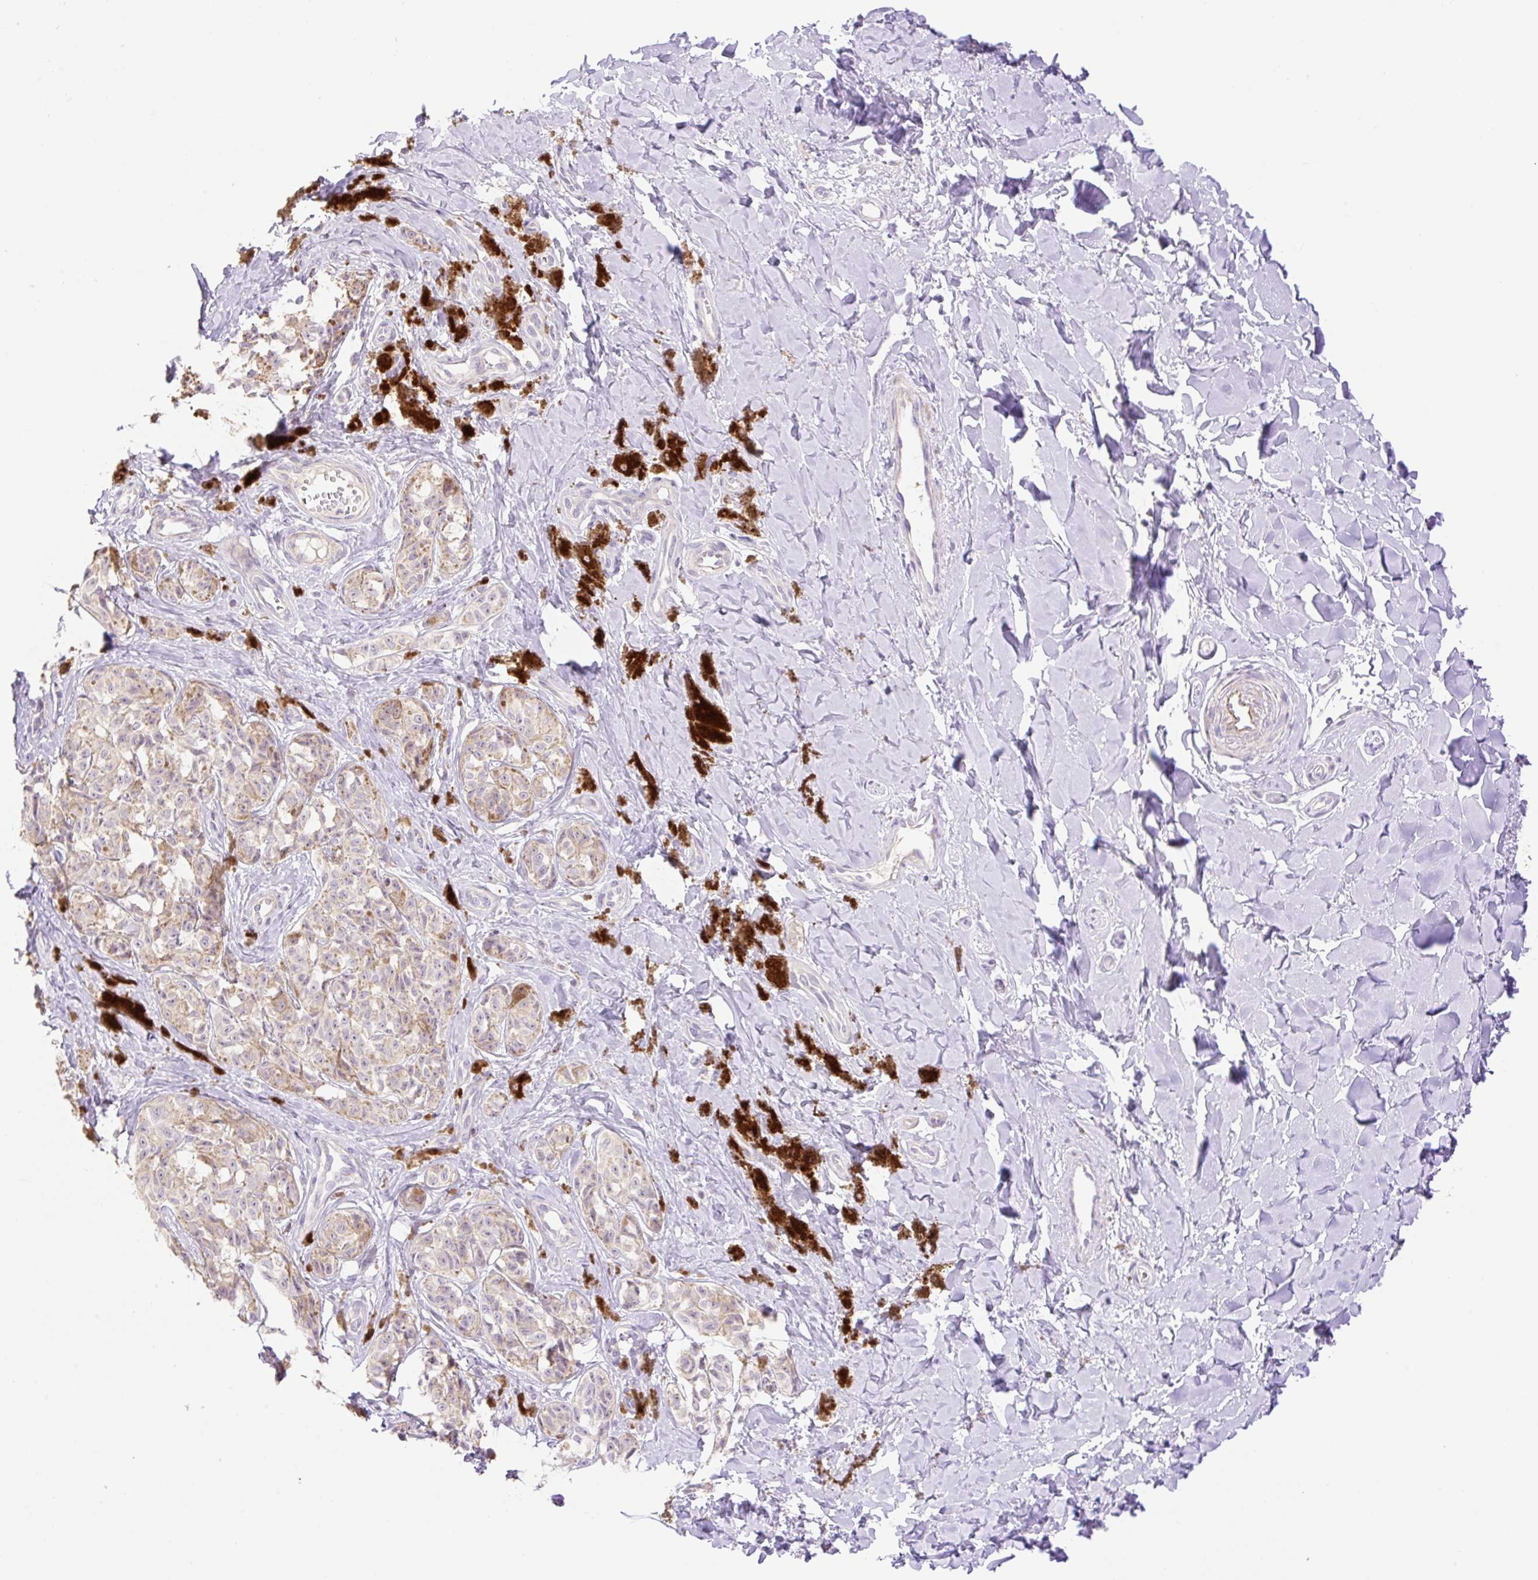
{"staining": {"intensity": "weak", "quantity": "25%-75%", "location": "cytoplasmic/membranous"}, "tissue": "melanoma", "cell_type": "Tumor cells", "image_type": "cancer", "snomed": [{"axis": "morphology", "description": "Malignant melanoma, NOS"}, {"axis": "topography", "description": "Skin"}], "caption": "High-power microscopy captured an immunohistochemistry (IHC) micrograph of malignant melanoma, revealing weak cytoplasmic/membranous staining in approximately 25%-75% of tumor cells.", "gene": "VPS25", "patient": {"sex": "female", "age": 65}}